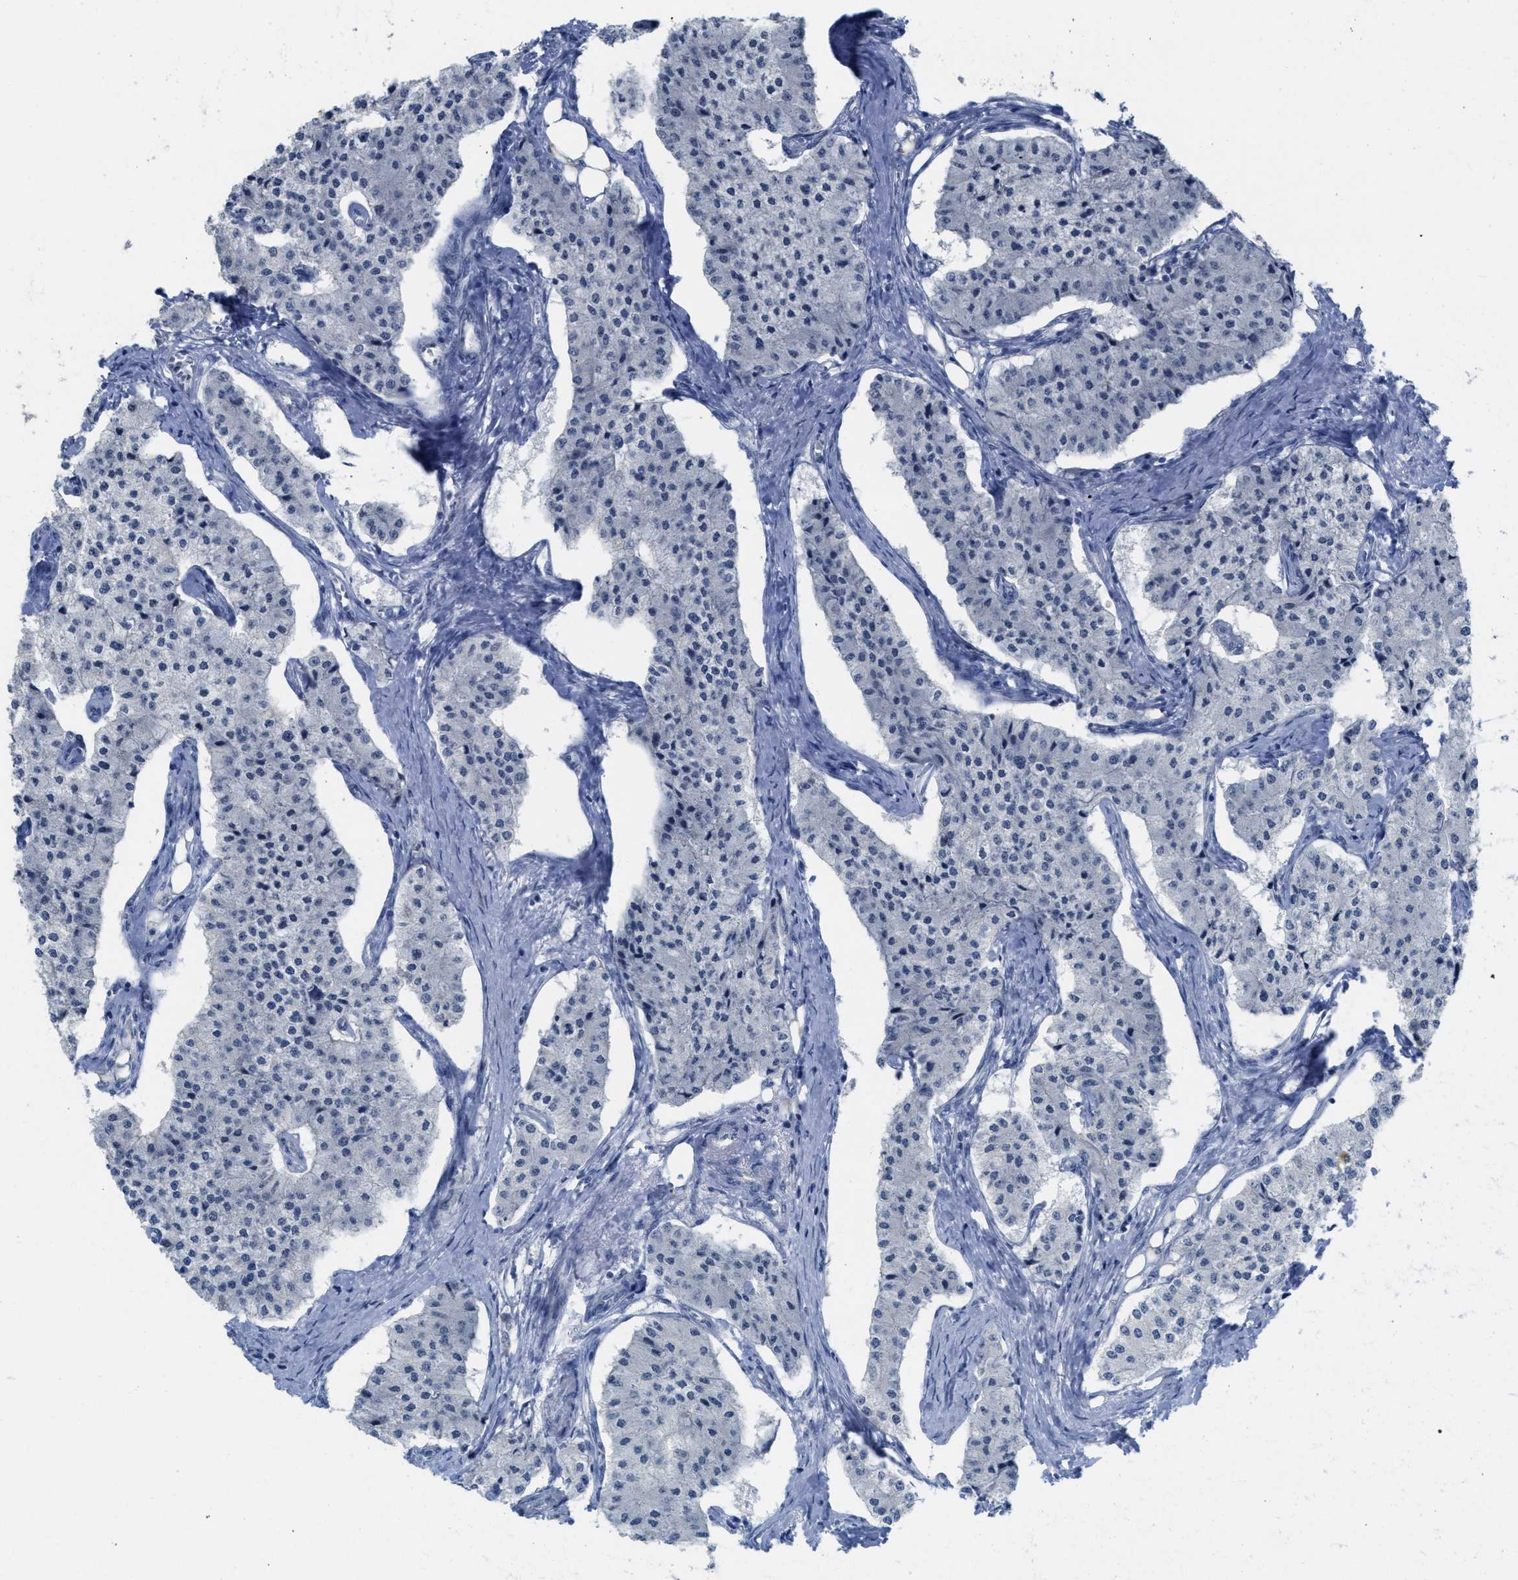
{"staining": {"intensity": "negative", "quantity": "none", "location": "none"}, "tissue": "carcinoid", "cell_type": "Tumor cells", "image_type": "cancer", "snomed": [{"axis": "morphology", "description": "Carcinoid, malignant, NOS"}, {"axis": "topography", "description": "Colon"}], "caption": "IHC photomicrograph of human carcinoid stained for a protein (brown), which shows no expression in tumor cells. The staining was performed using DAB to visualize the protein expression in brown, while the nuclei were stained in blue with hematoxylin (Magnification: 20x).", "gene": "CNNM4", "patient": {"sex": "female", "age": 52}}